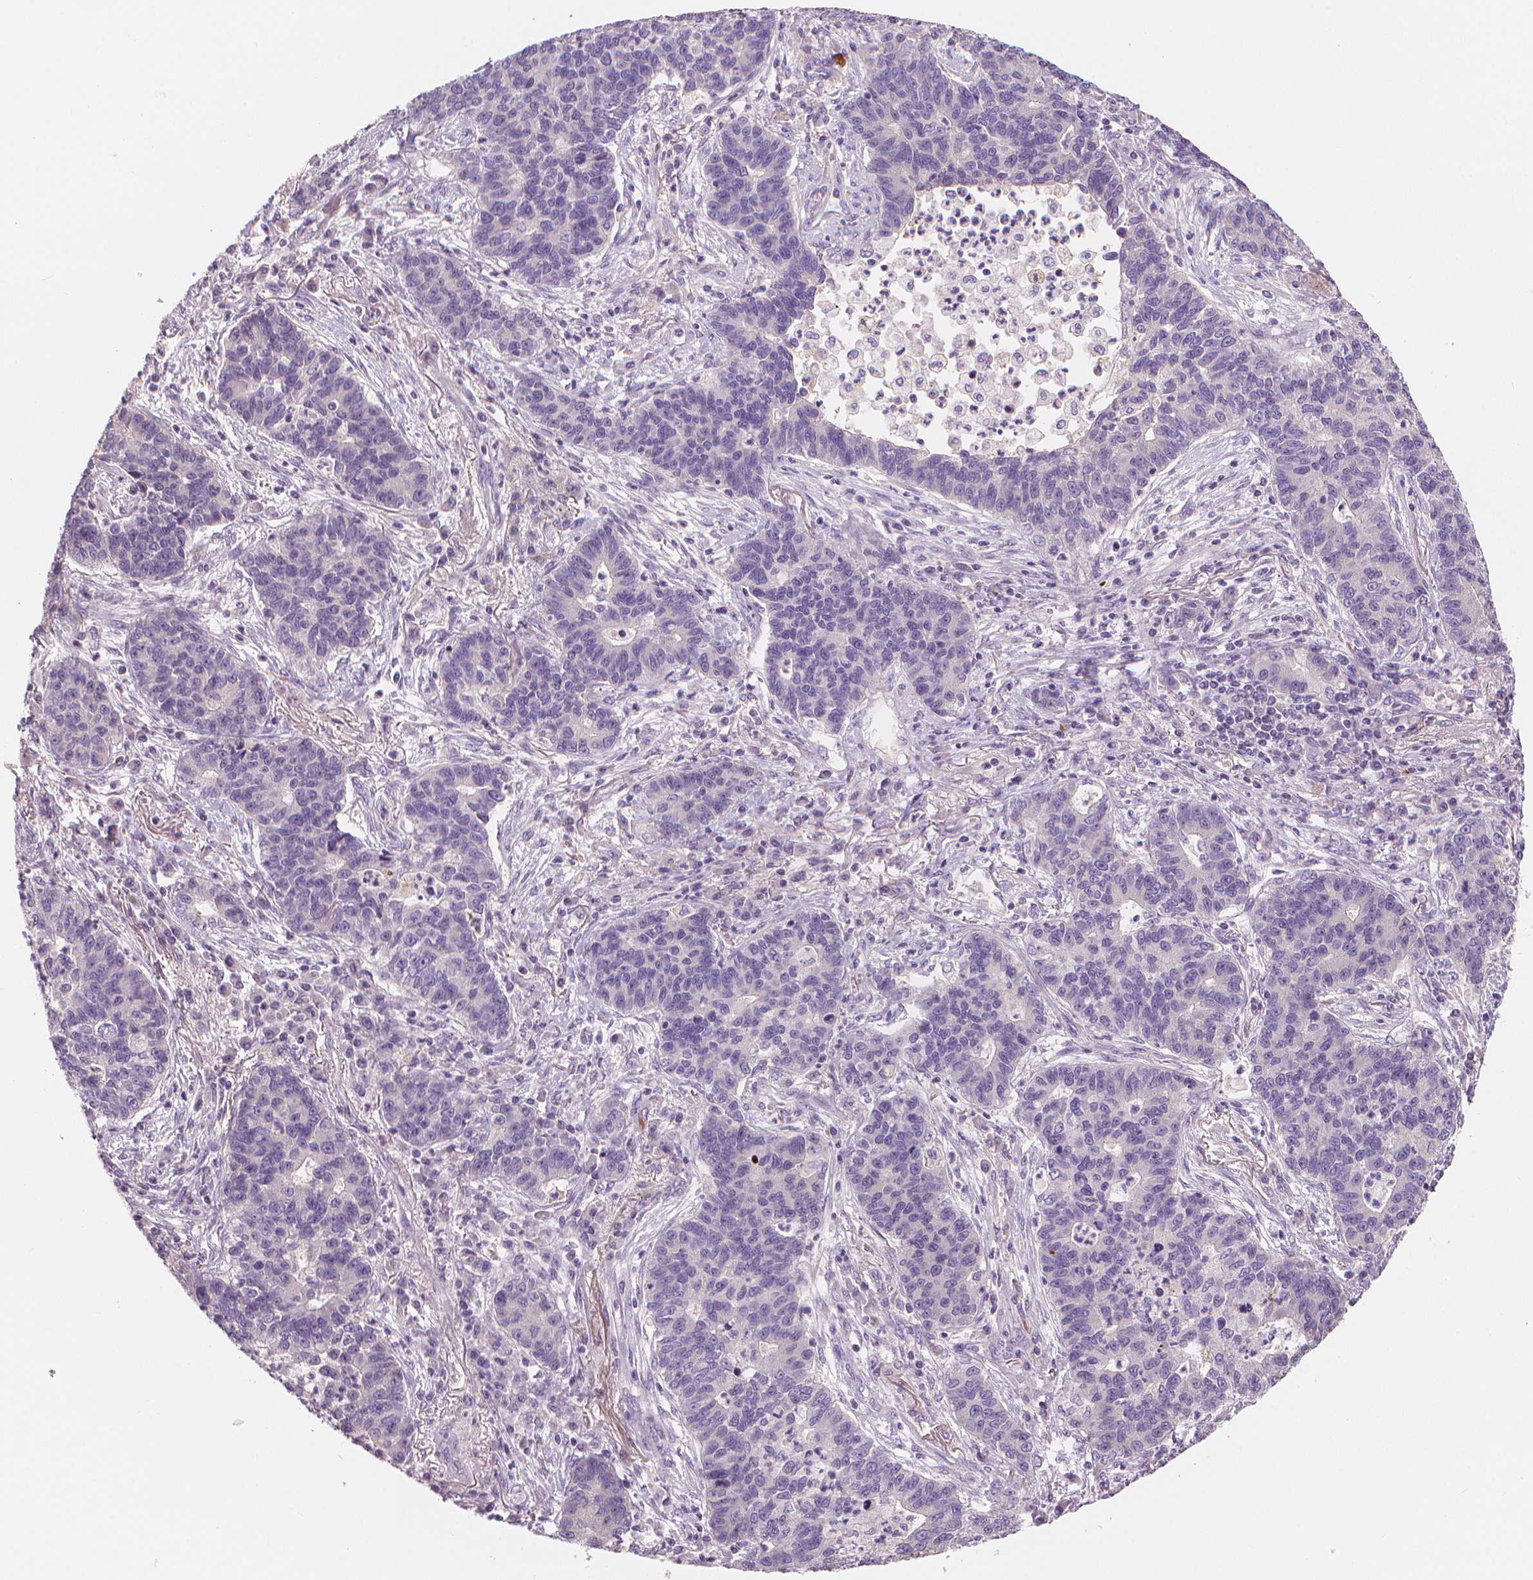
{"staining": {"intensity": "negative", "quantity": "none", "location": "none"}, "tissue": "lung cancer", "cell_type": "Tumor cells", "image_type": "cancer", "snomed": [{"axis": "morphology", "description": "Adenocarcinoma, NOS"}, {"axis": "topography", "description": "Lung"}], "caption": "Tumor cells show no significant protein positivity in lung adenocarcinoma.", "gene": "APOA4", "patient": {"sex": "female", "age": 57}}